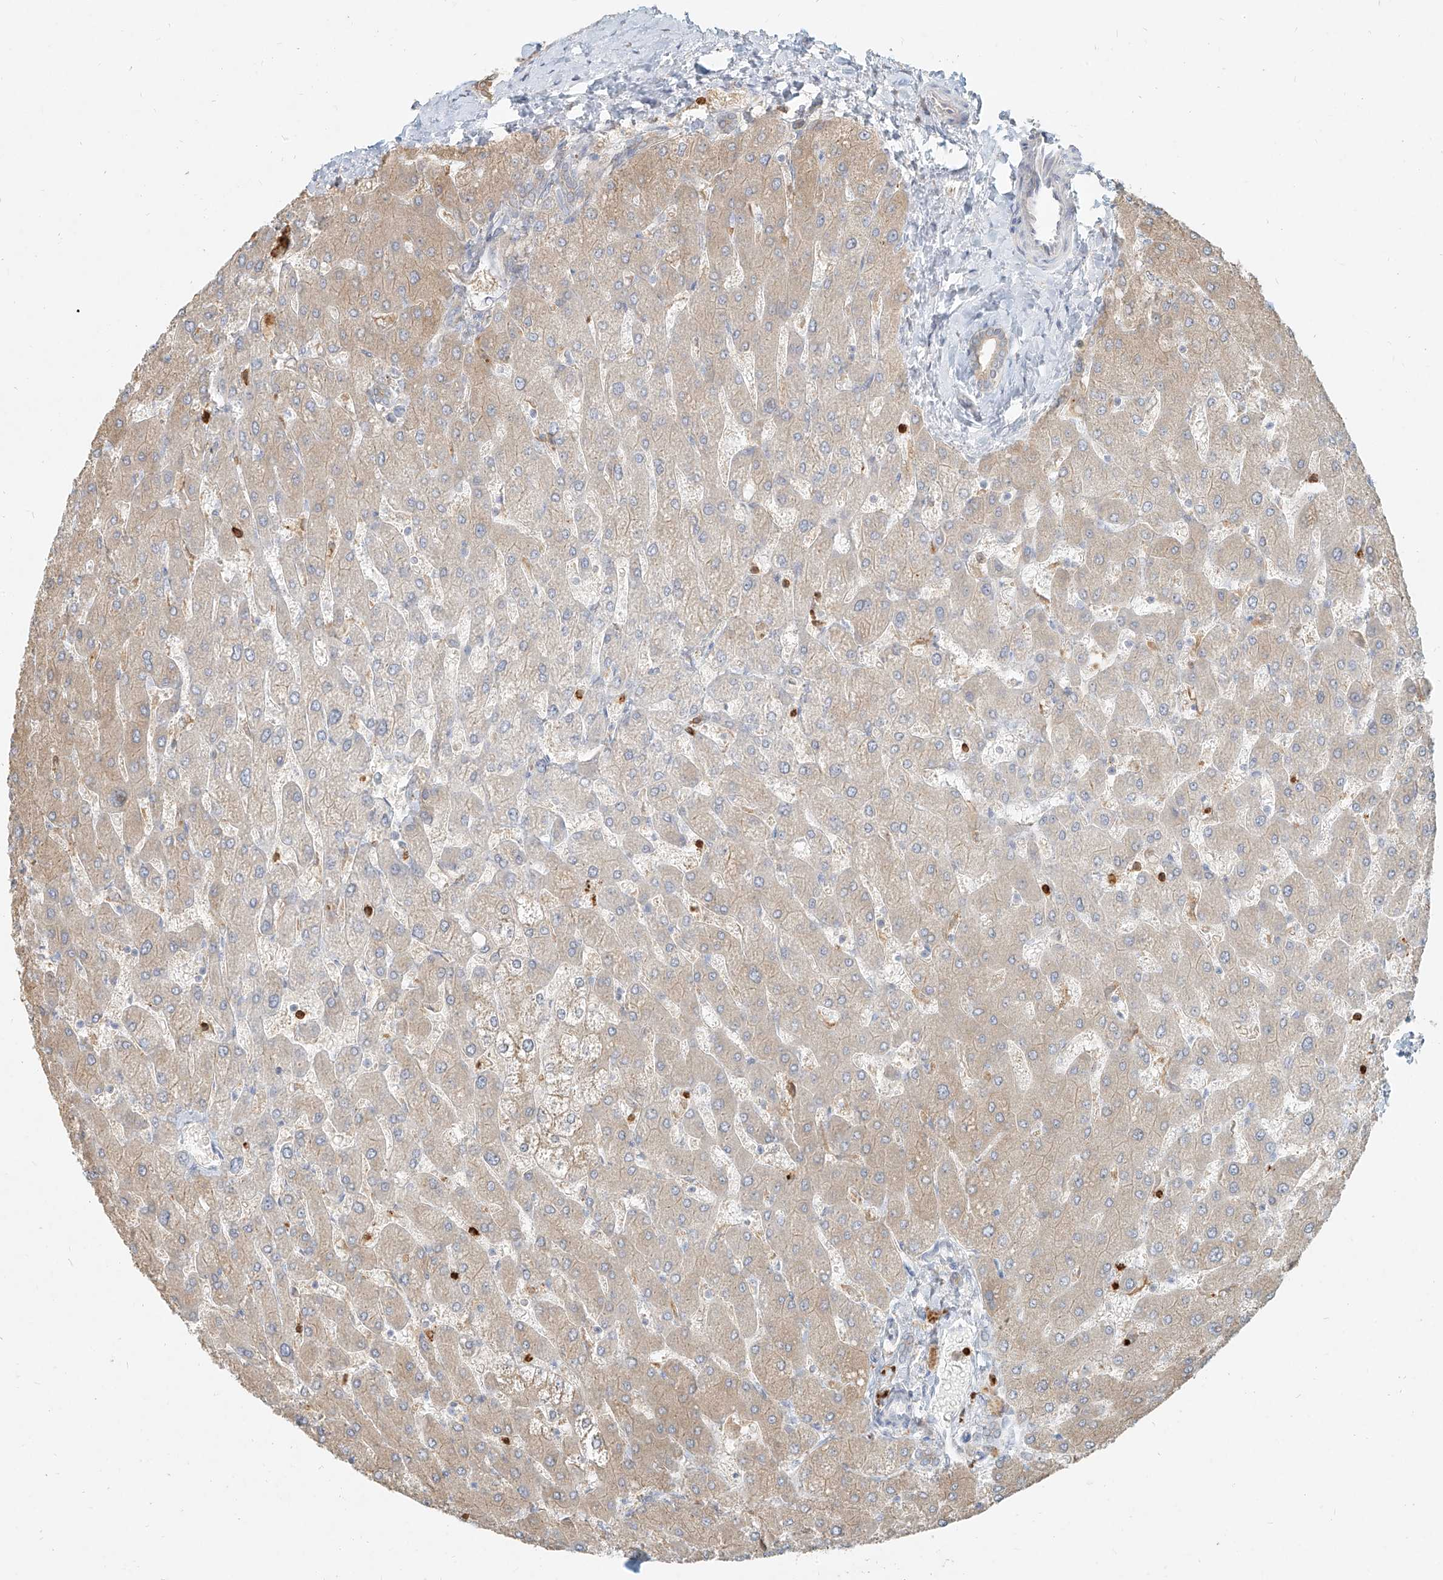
{"staining": {"intensity": "weak", "quantity": "25%-75%", "location": "cytoplasmic/membranous"}, "tissue": "liver", "cell_type": "Cholangiocytes", "image_type": "normal", "snomed": [{"axis": "morphology", "description": "Normal tissue, NOS"}, {"axis": "topography", "description": "Liver"}], "caption": "About 25%-75% of cholangiocytes in benign liver demonstrate weak cytoplasmic/membranous protein staining as visualized by brown immunohistochemical staining.", "gene": "PGD", "patient": {"sex": "male", "age": 55}}